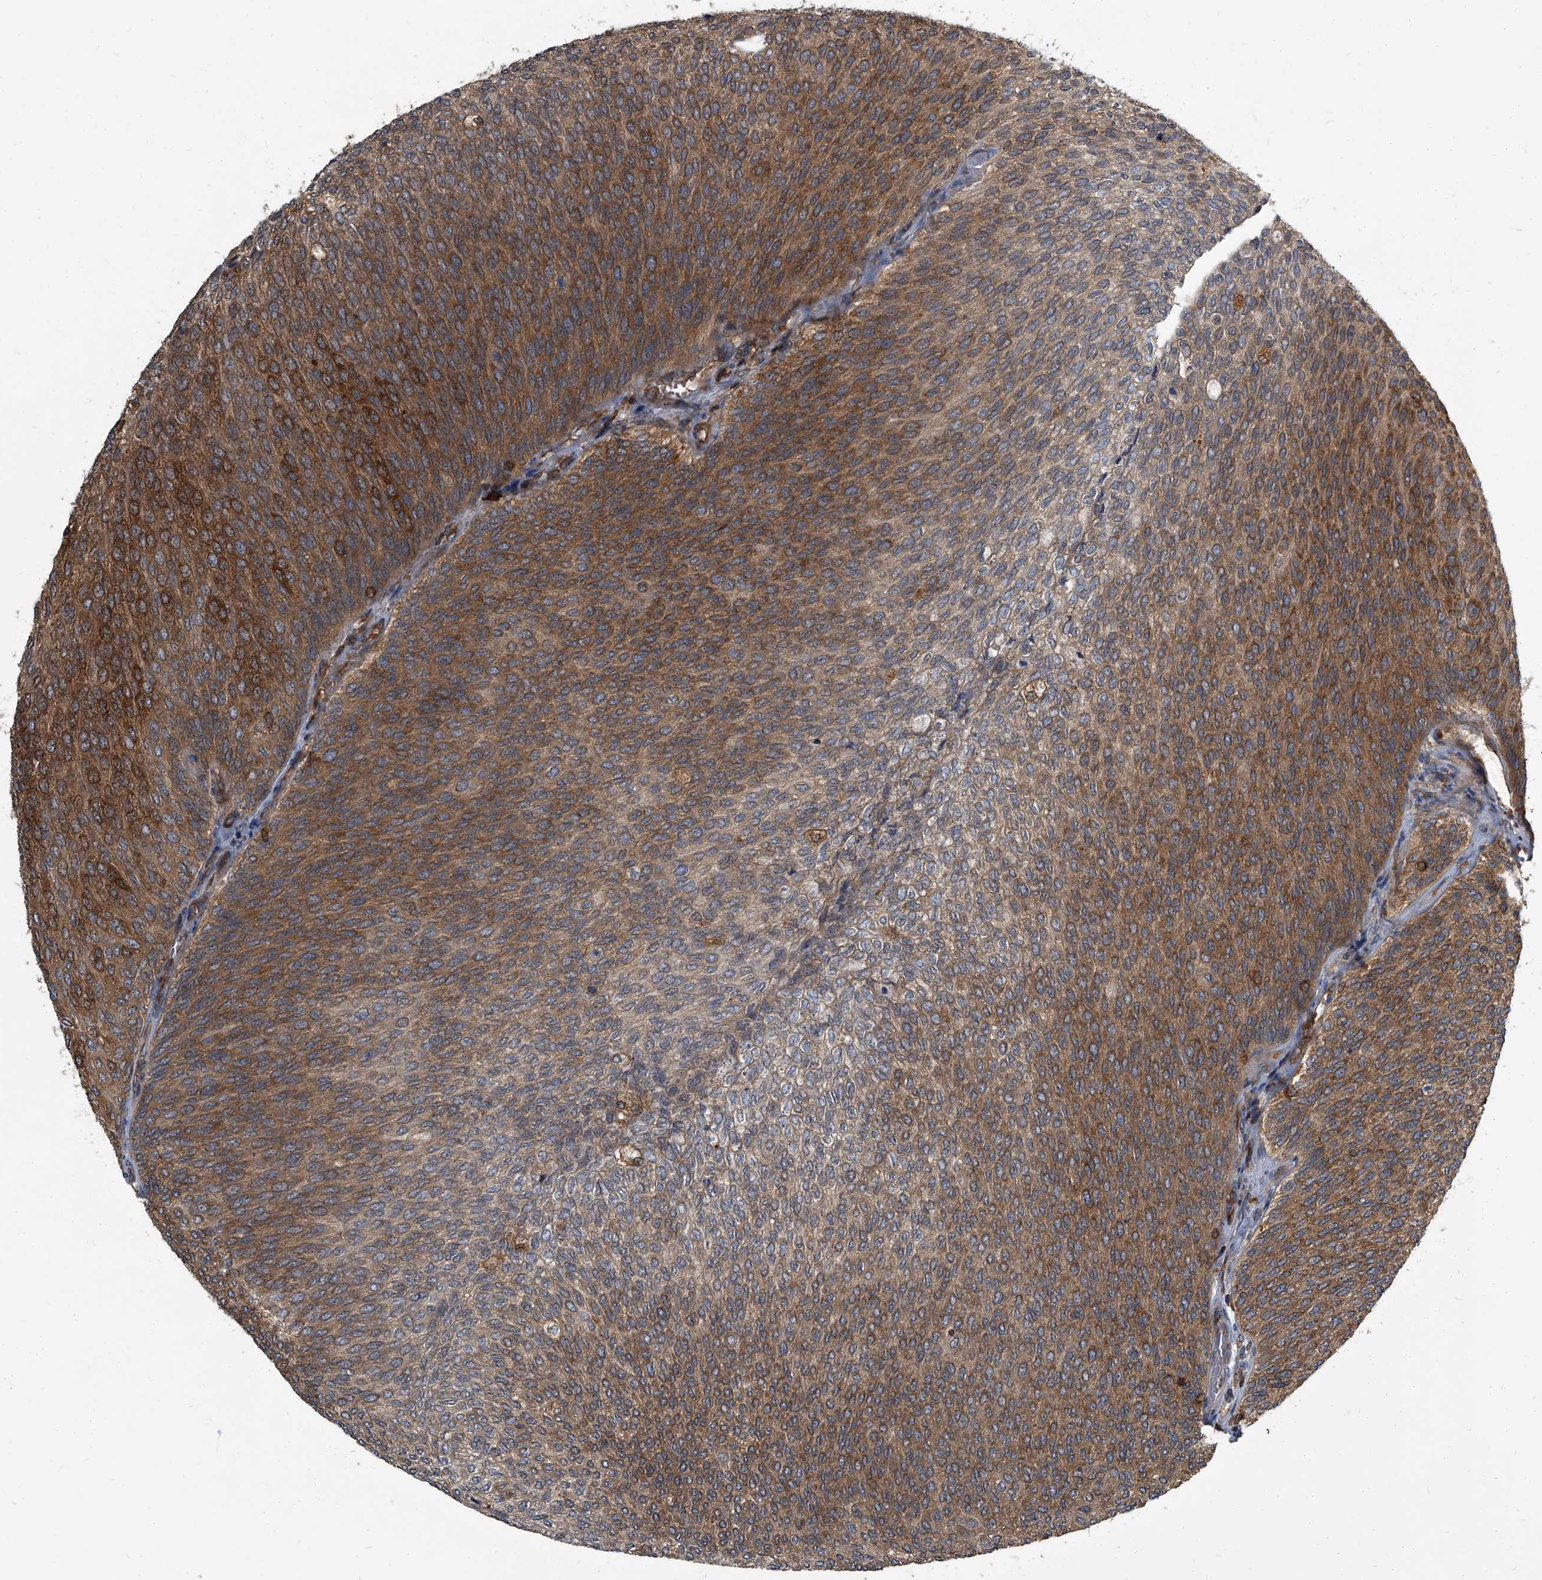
{"staining": {"intensity": "moderate", "quantity": ">75%", "location": "cytoplasmic/membranous"}, "tissue": "urothelial cancer", "cell_type": "Tumor cells", "image_type": "cancer", "snomed": [{"axis": "morphology", "description": "Urothelial carcinoma, Low grade"}, {"axis": "topography", "description": "Urinary bladder"}], "caption": "About >75% of tumor cells in human urothelial carcinoma (low-grade) demonstrate moderate cytoplasmic/membranous protein expression as visualized by brown immunohistochemical staining.", "gene": "CDV3", "patient": {"sex": "female", "age": 79}}